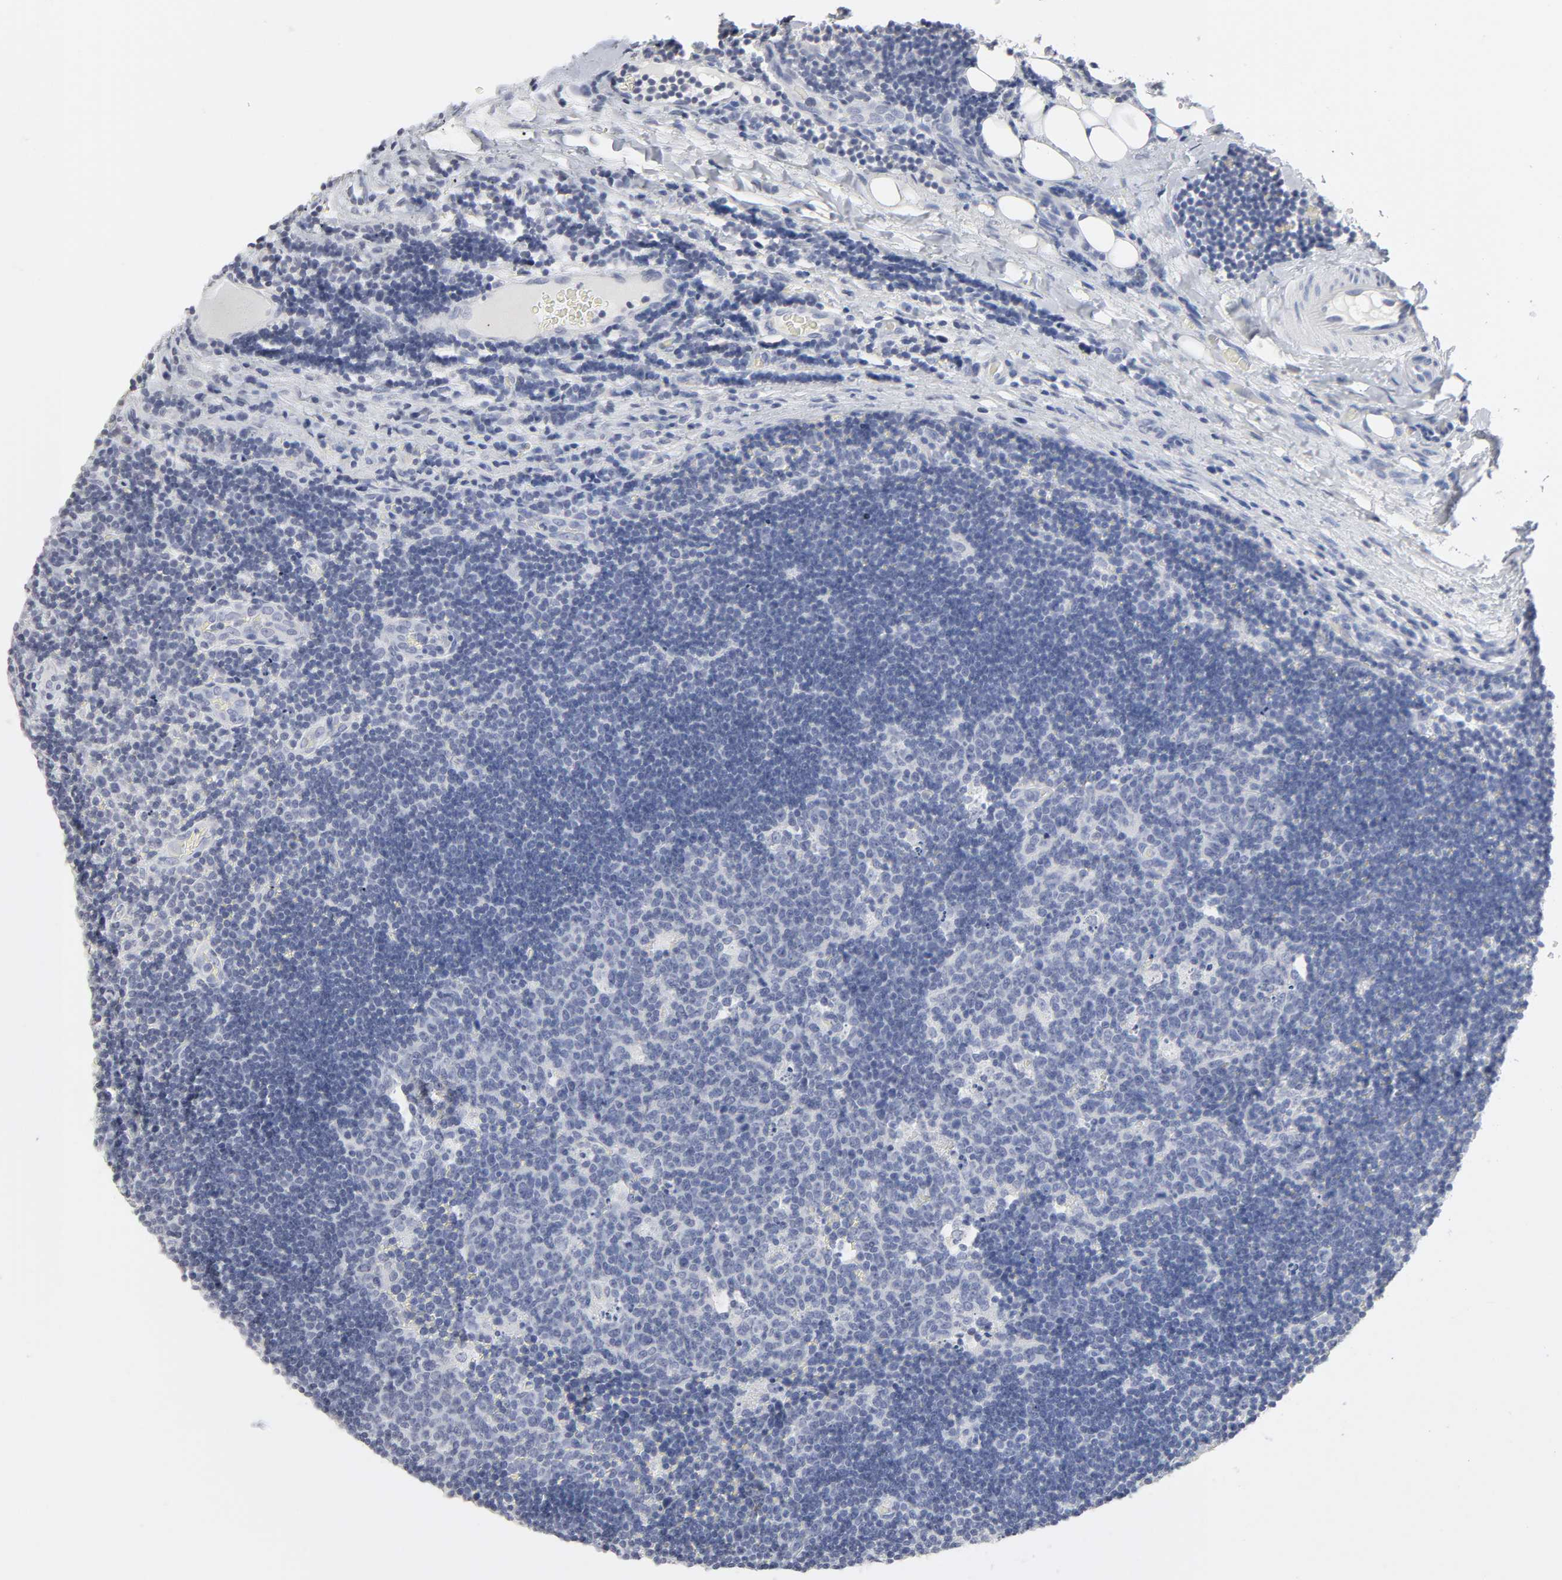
{"staining": {"intensity": "negative", "quantity": "none", "location": "none"}, "tissue": "lymph node", "cell_type": "Germinal center cells", "image_type": "normal", "snomed": [{"axis": "morphology", "description": "Normal tissue, NOS"}, {"axis": "topography", "description": "Lymph node"}, {"axis": "topography", "description": "Salivary gland"}], "caption": "A photomicrograph of human lymph node is negative for staining in germinal center cells.", "gene": "SLCO1B3", "patient": {"sex": "male", "age": 8}}